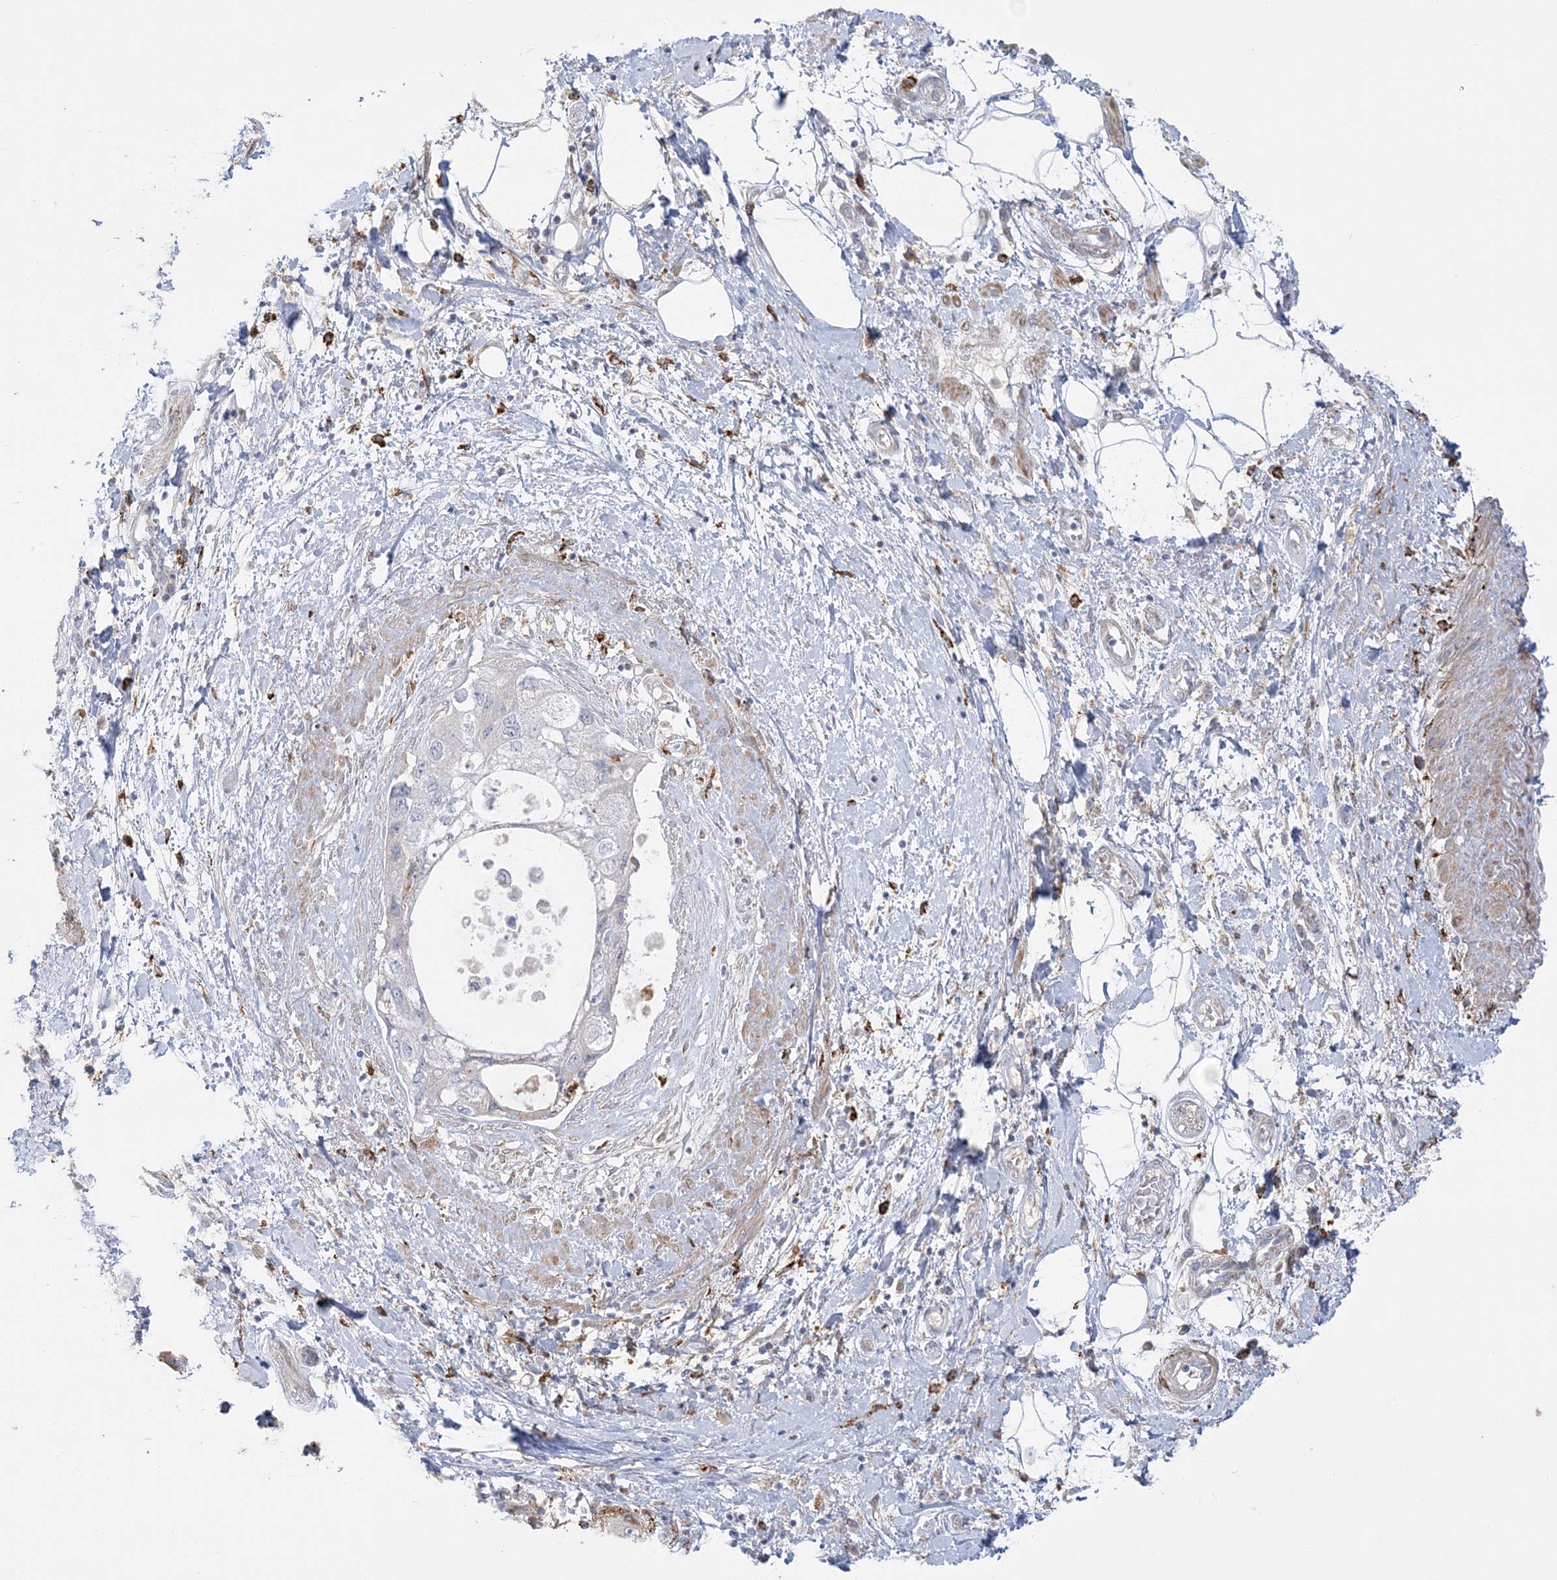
{"staining": {"intensity": "negative", "quantity": "none", "location": "none"}, "tissue": "pancreatic cancer", "cell_type": "Tumor cells", "image_type": "cancer", "snomed": [{"axis": "morphology", "description": "Adenocarcinoma, NOS"}, {"axis": "topography", "description": "Pancreas"}], "caption": "The photomicrograph shows no staining of tumor cells in pancreatic cancer (adenocarcinoma).", "gene": "HAAO", "patient": {"sex": "female", "age": 73}}